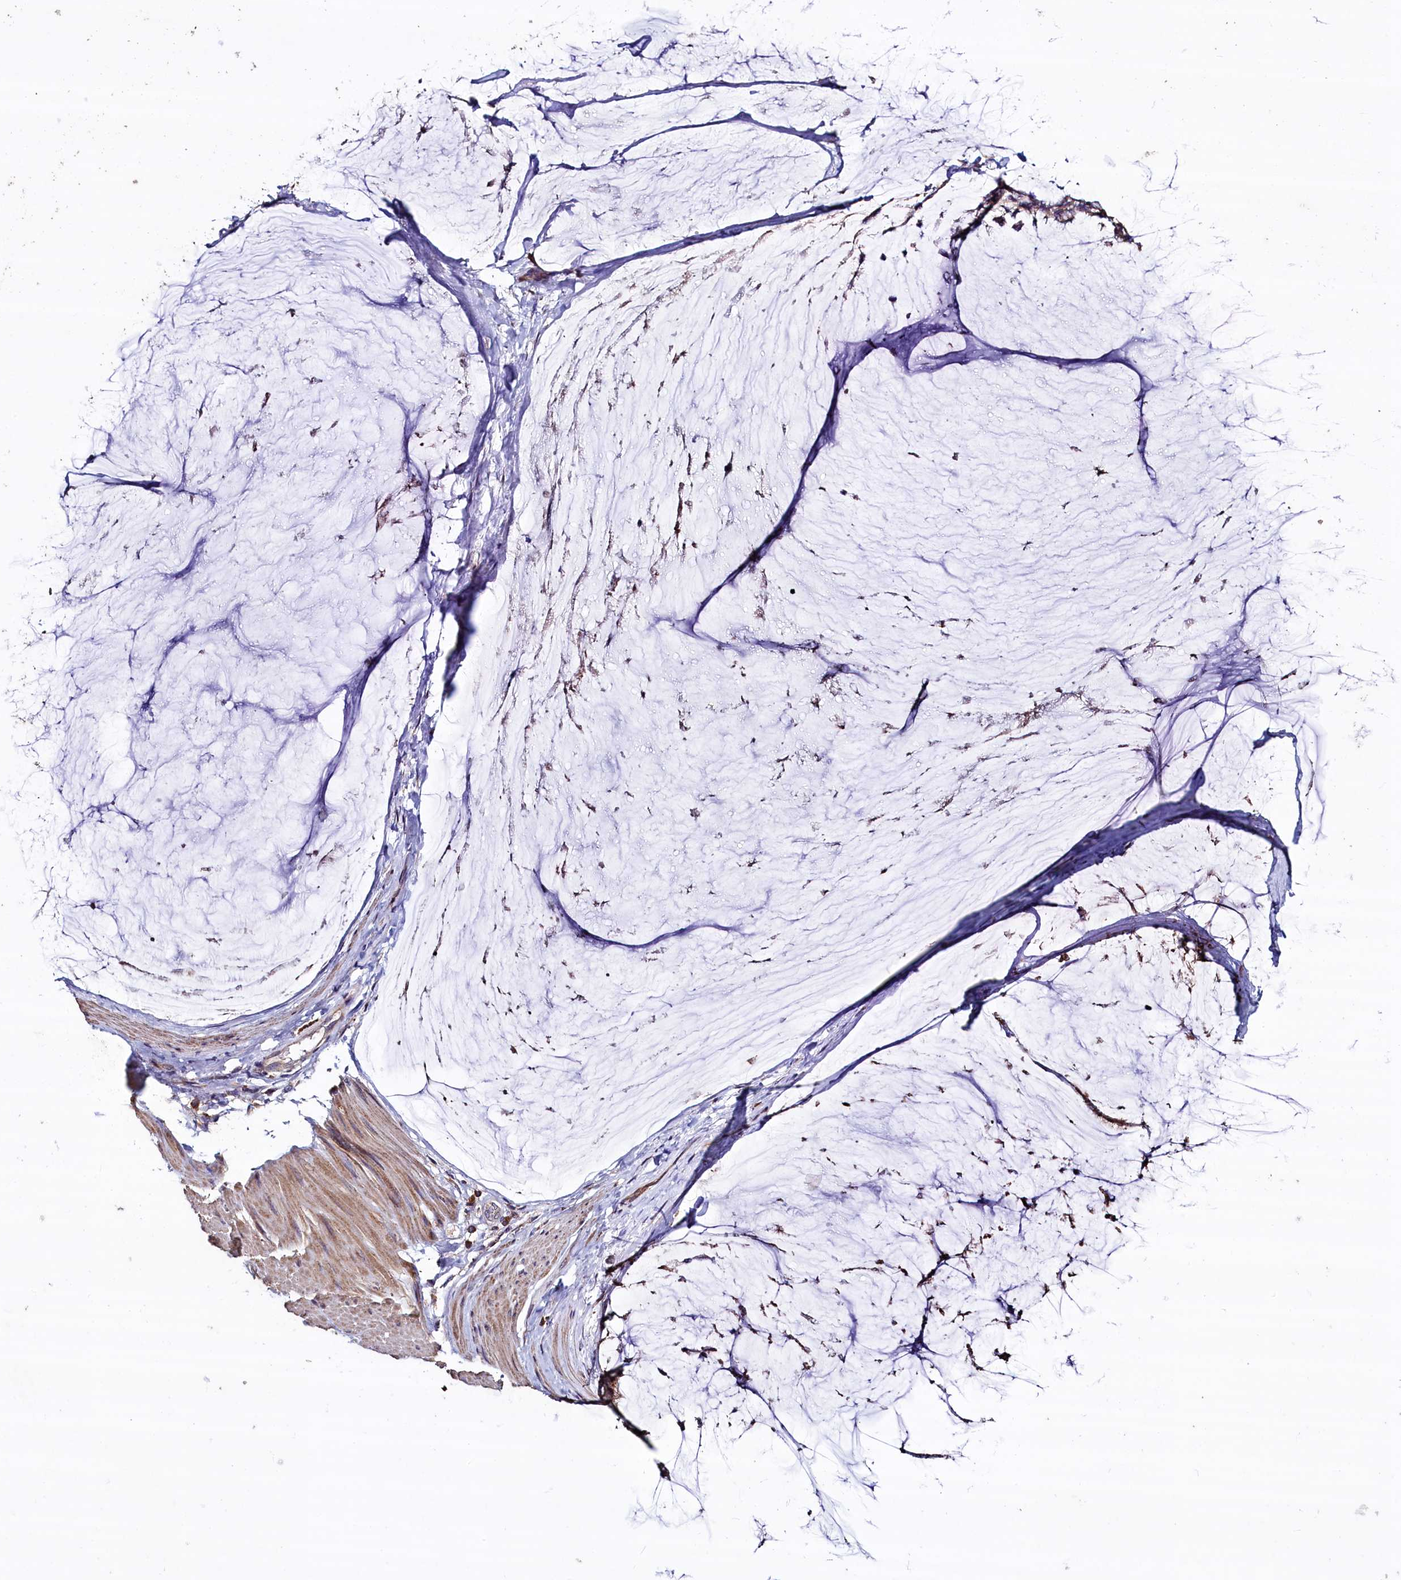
{"staining": {"intensity": "weak", "quantity": "<25%", "location": "cytoplasmic/membranous"}, "tissue": "ovarian cancer", "cell_type": "Tumor cells", "image_type": "cancer", "snomed": [{"axis": "morphology", "description": "Cystadenocarcinoma, mucinous, NOS"}, {"axis": "topography", "description": "Ovary"}], "caption": "Human ovarian cancer (mucinous cystadenocarcinoma) stained for a protein using immunohistochemistry demonstrates no staining in tumor cells.", "gene": "COQ9", "patient": {"sex": "female", "age": 39}}